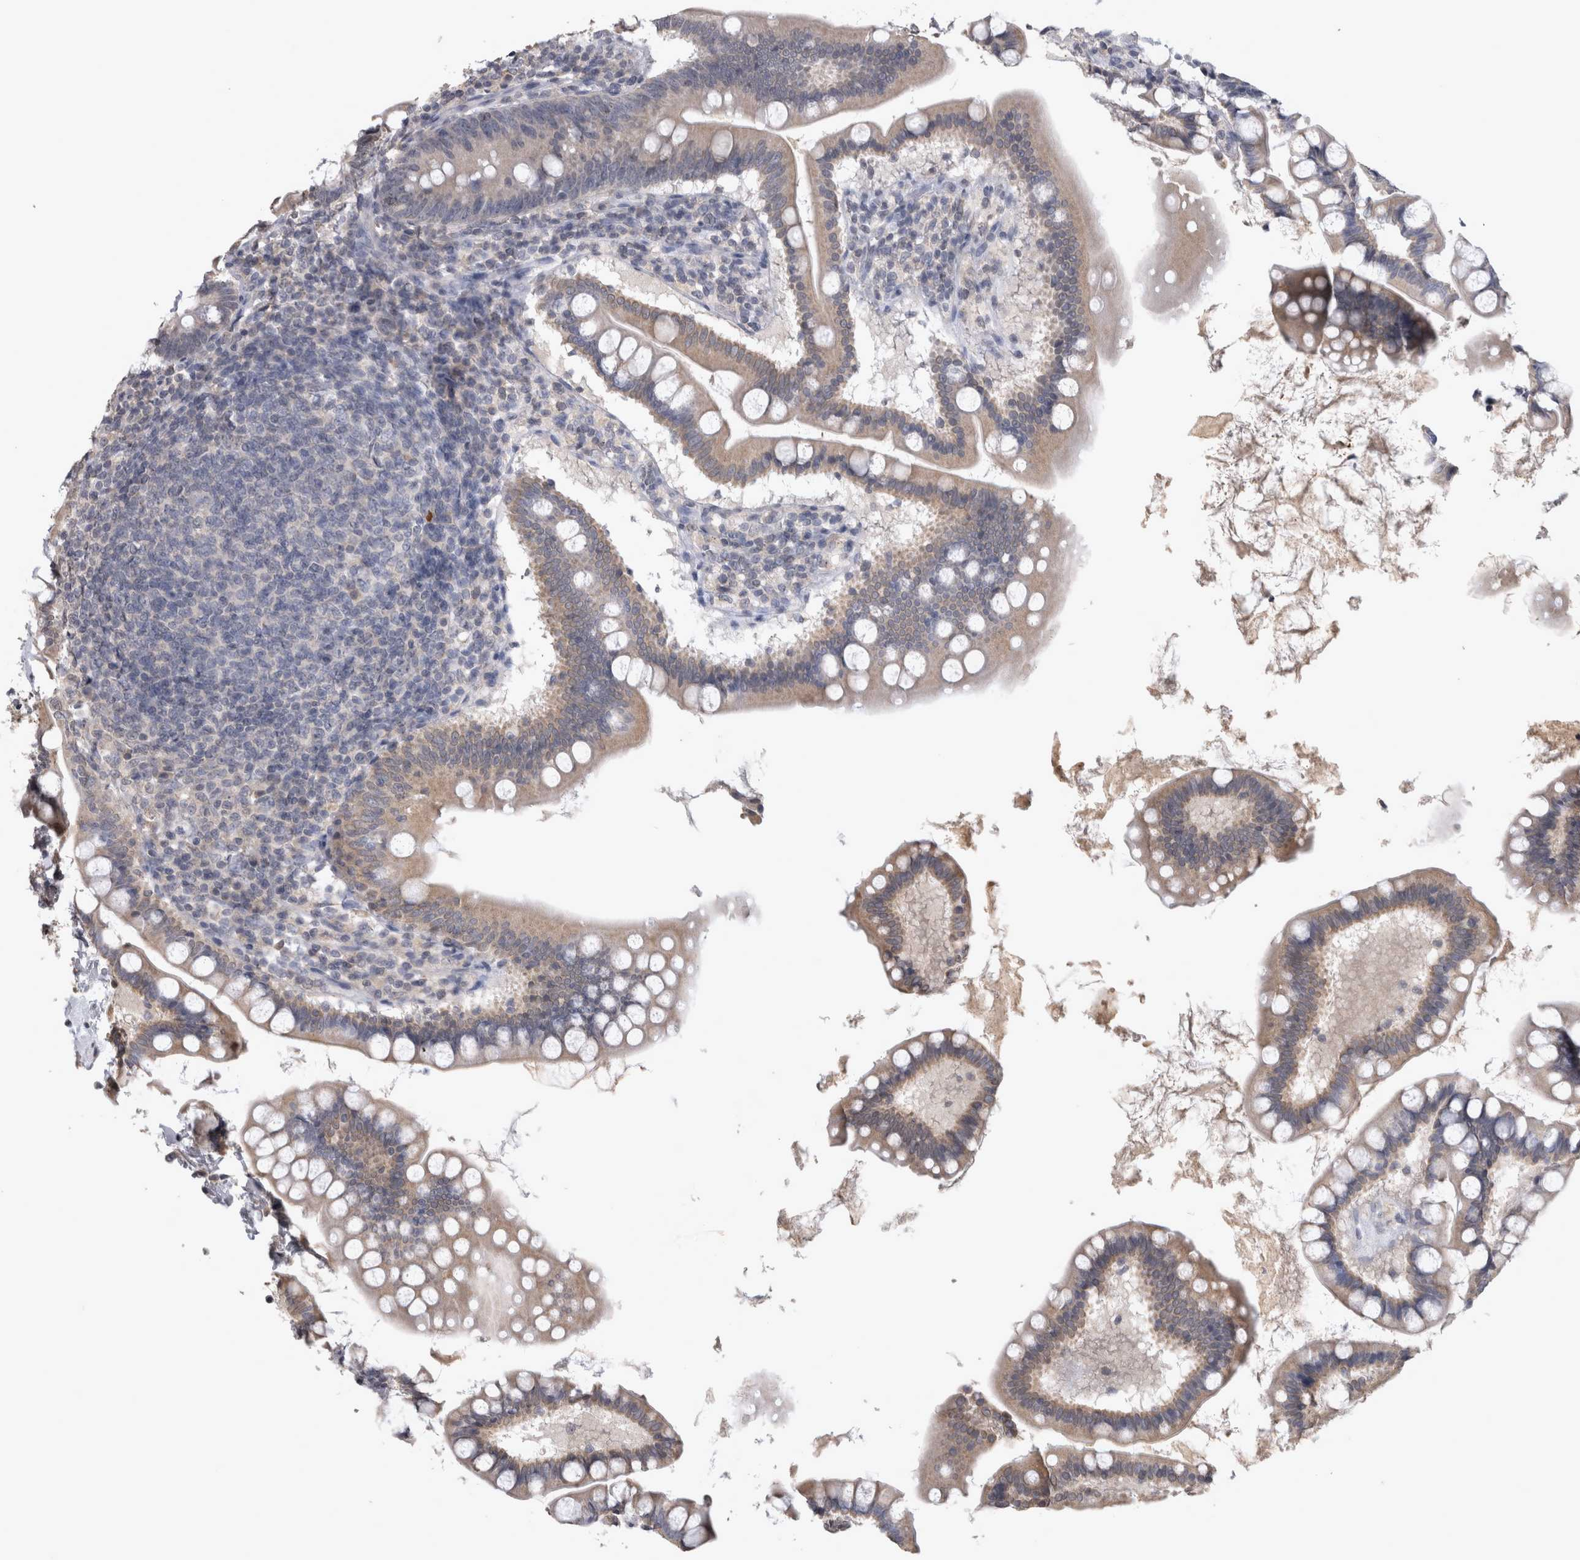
{"staining": {"intensity": "weak", "quantity": ">75%", "location": "cytoplasmic/membranous"}, "tissue": "small intestine", "cell_type": "Glandular cells", "image_type": "normal", "snomed": [{"axis": "morphology", "description": "Normal tissue, NOS"}, {"axis": "topography", "description": "Small intestine"}], "caption": "Small intestine stained with DAB IHC exhibits low levels of weak cytoplasmic/membranous staining in approximately >75% of glandular cells. (DAB IHC, brown staining for protein, blue staining for nuclei).", "gene": "WNT7A", "patient": {"sex": "female", "age": 84}}